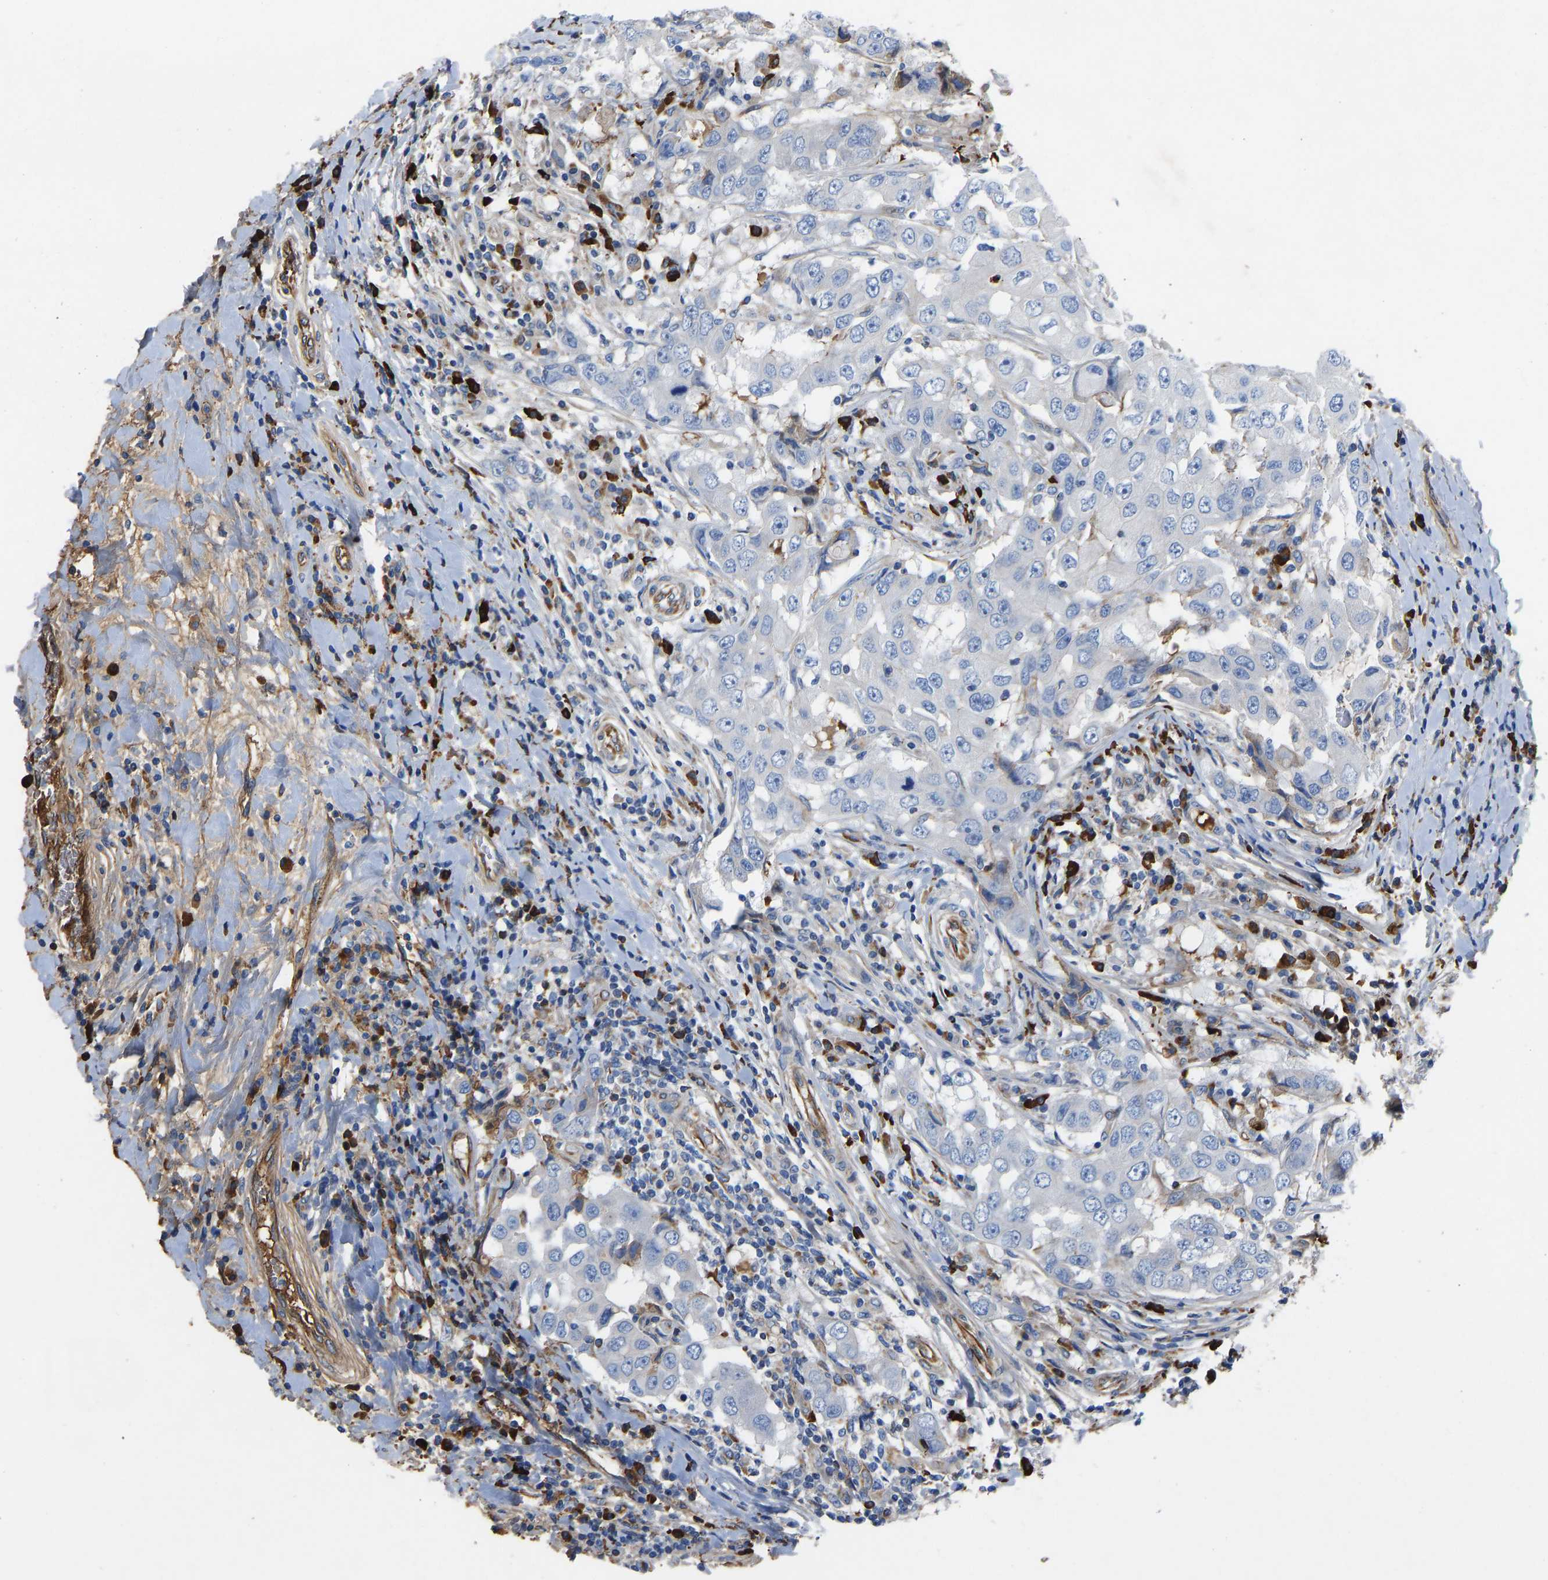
{"staining": {"intensity": "moderate", "quantity": "<25%", "location": "cytoplasmic/membranous"}, "tissue": "breast cancer", "cell_type": "Tumor cells", "image_type": "cancer", "snomed": [{"axis": "morphology", "description": "Duct carcinoma"}, {"axis": "topography", "description": "Breast"}], "caption": "Immunohistochemistry micrograph of breast cancer (intraductal carcinoma) stained for a protein (brown), which shows low levels of moderate cytoplasmic/membranous expression in approximately <25% of tumor cells.", "gene": "HSPG2", "patient": {"sex": "female", "age": 27}}